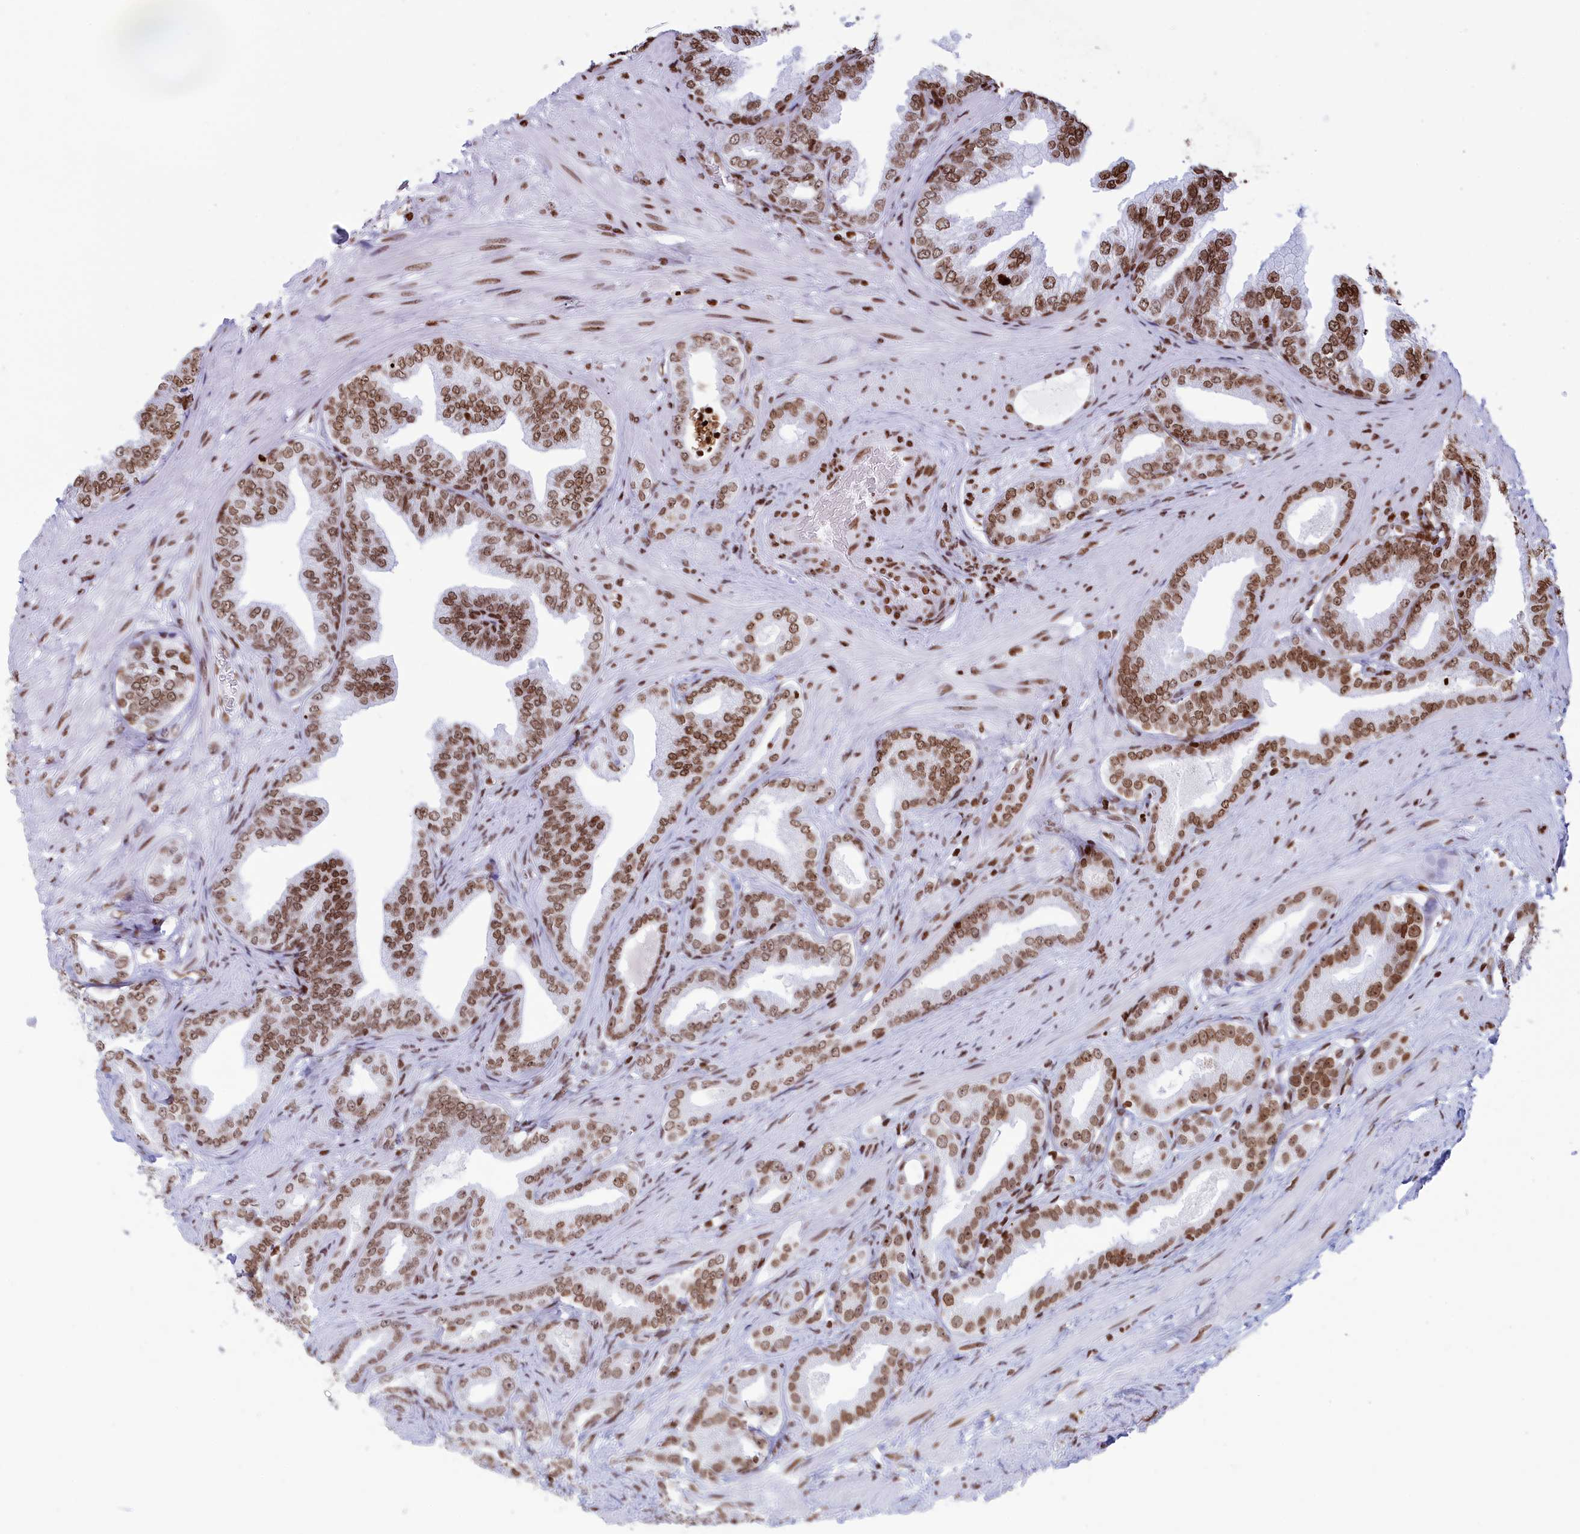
{"staining": {"intensity": "moderate", "quantity": ">75%", "location": "nuclear"}, "tissue": "prostate cancer", "cell_type": "Tumor cells", "image_type": "cancer", "snomed": [{"axis": "morphology", "description": "Adenocarcinoma, Low grade"}, {"axis": "topography", "description": "Prostate"}], "caption": "Protein staining of prostate cancer (low-grade adenocarcinoma) tissue reveals moderate nuclear positivity in about >75% of tumor cells.", "gene": "APOBEC3A", "patient": {"sex": "male", "age": 63}}